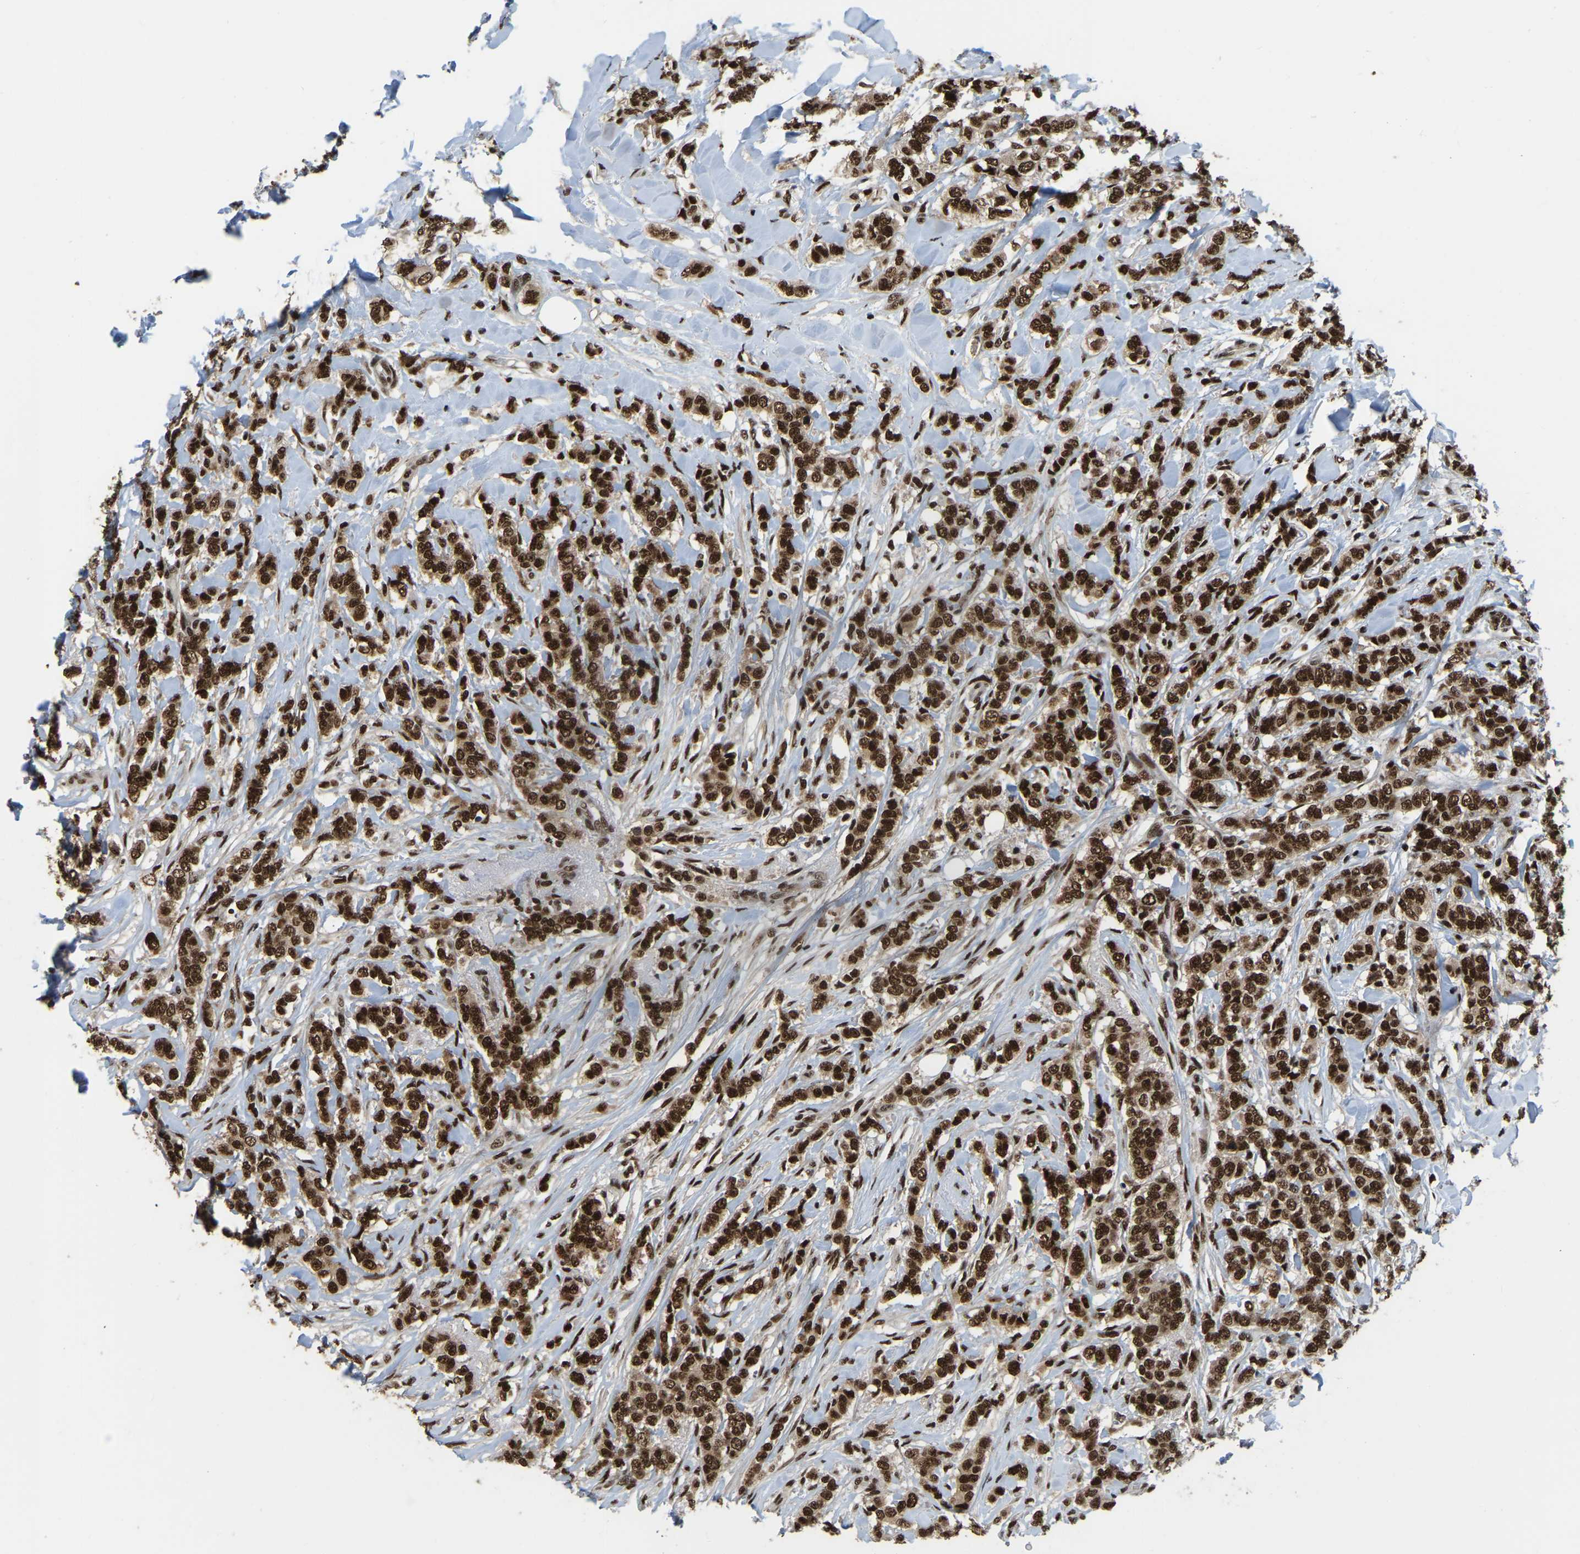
{"staining": {"intensity": "strong", "quantity": ">75%", "location": "nuclear"}, "tissue": "breast cancer", "cell_type": "Tumor cells", "image_type": "cancer", "snomed": [{"axis": "morphology", "description": "Lobular carcinoma"}, {"axis": "topography", "description": "Skin"}, {"axis": "topography", "description": "Breast"}], "caption": "Lobular carcinoma (breast) was stained to show a protein in brown. There is high levels of strong nuclear staining in approximately >75% of tumor cells.", "gene": "TBL1XR1", "patient": {"sex": "female", "age": 46}}